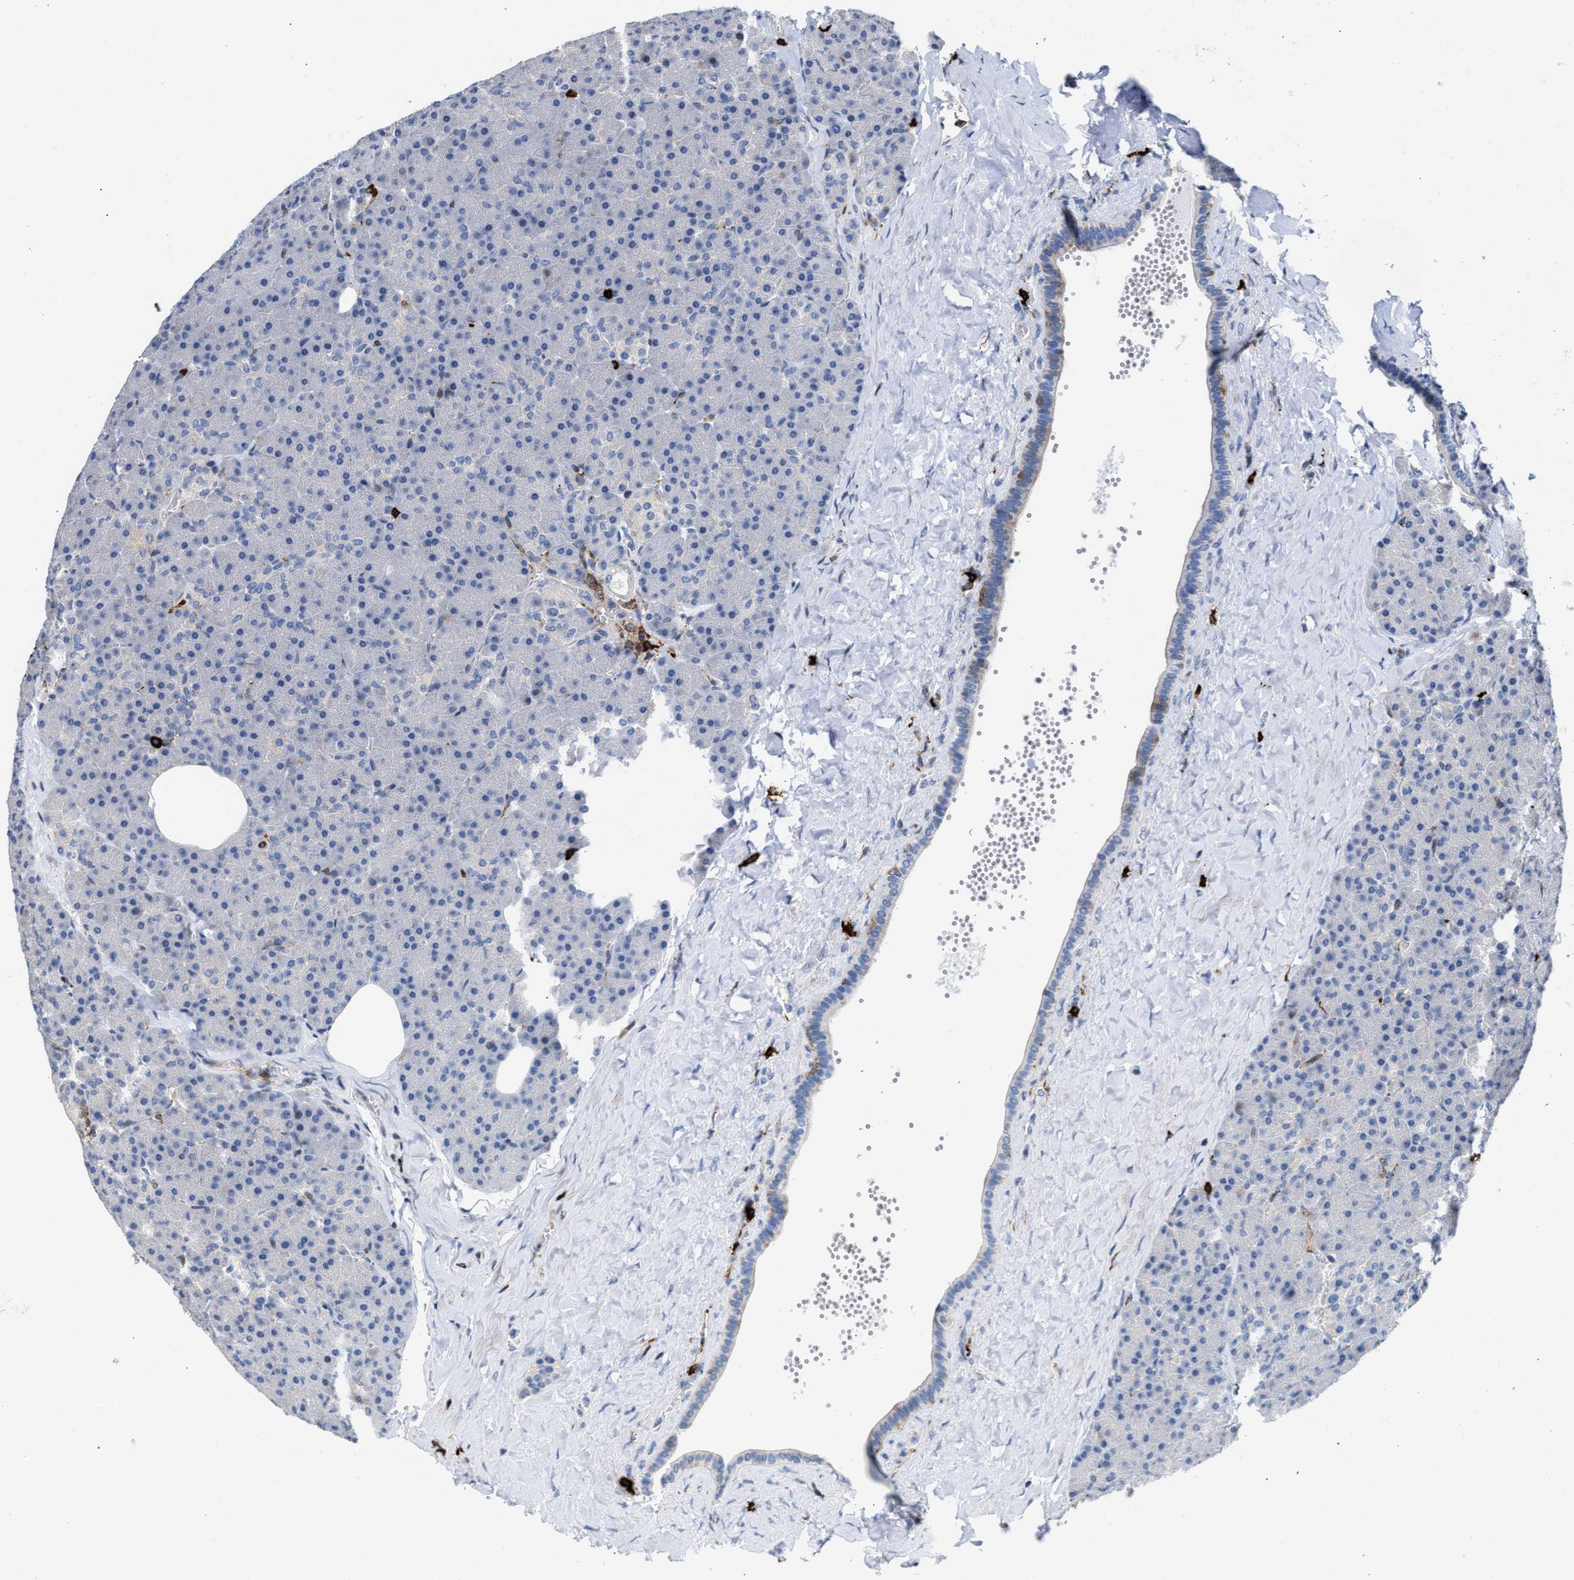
{"staining": {"intensity": "moderate", "quantity": "<25%", "location": "cytoplasmic/membranous"}, "tissue": "pancreas", "cell_type": "Exocrine glandular cells", "image_type": "normal", "snomed": [{"axis": "morphology", "description": "Normal tissue, NOS"}, {"axis": "morphology", "description": "Carcinoid, malignant, NOS"}, {"axis": "topography", "description": "Pancreas"}], "caption": "Protein staining by IHC demonstrates moderate cytoplasmic/membranous staining in approximately <25% of exocrine glandular cells in normal pancreas.", "gene": "ATP9A", "patient": {"sex": "female", "age": 35}}